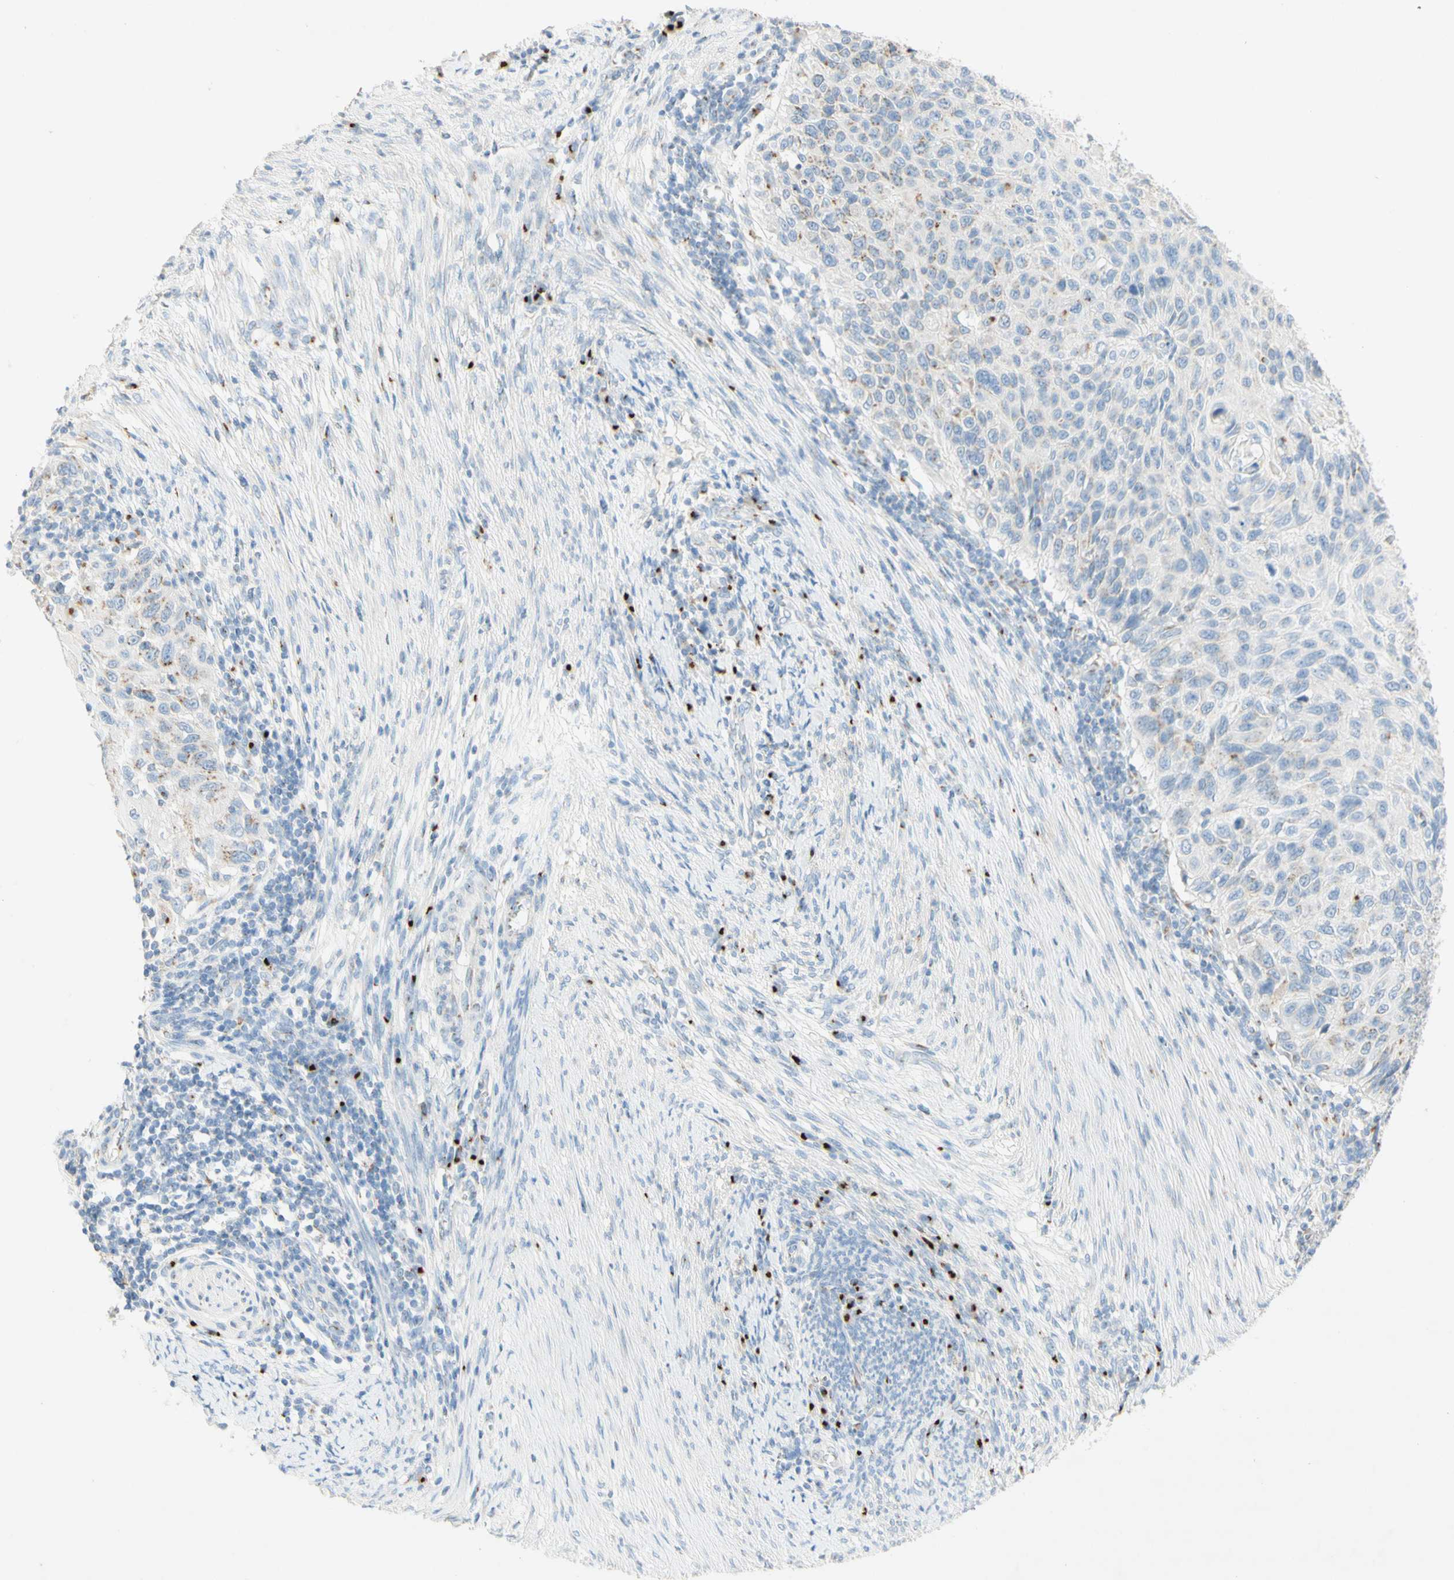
{"staining": {"intensity": "moderate", "quantity": "25%-75%", "location": "cytoplasmic/membranous"}, "tissue": "cervical cancer", "cell_type": "Tumor cells", "image_type": "cancer", "snomed": [{"axis": "morphology", "description": "Squamous cell carcinoma, NOS"}, {"axis": "topography", "description": "Cervix"}], "caption": "This histopathology image demonstrates immunohistochemistry staining of human cervical squamous cell carcinoma, with medium moderate cytoplasmic/membranous positivity in approximately 25%-75% of tumor cells.", "gene": "MANEA", "patient": {"sex": "female", "age": 70}}